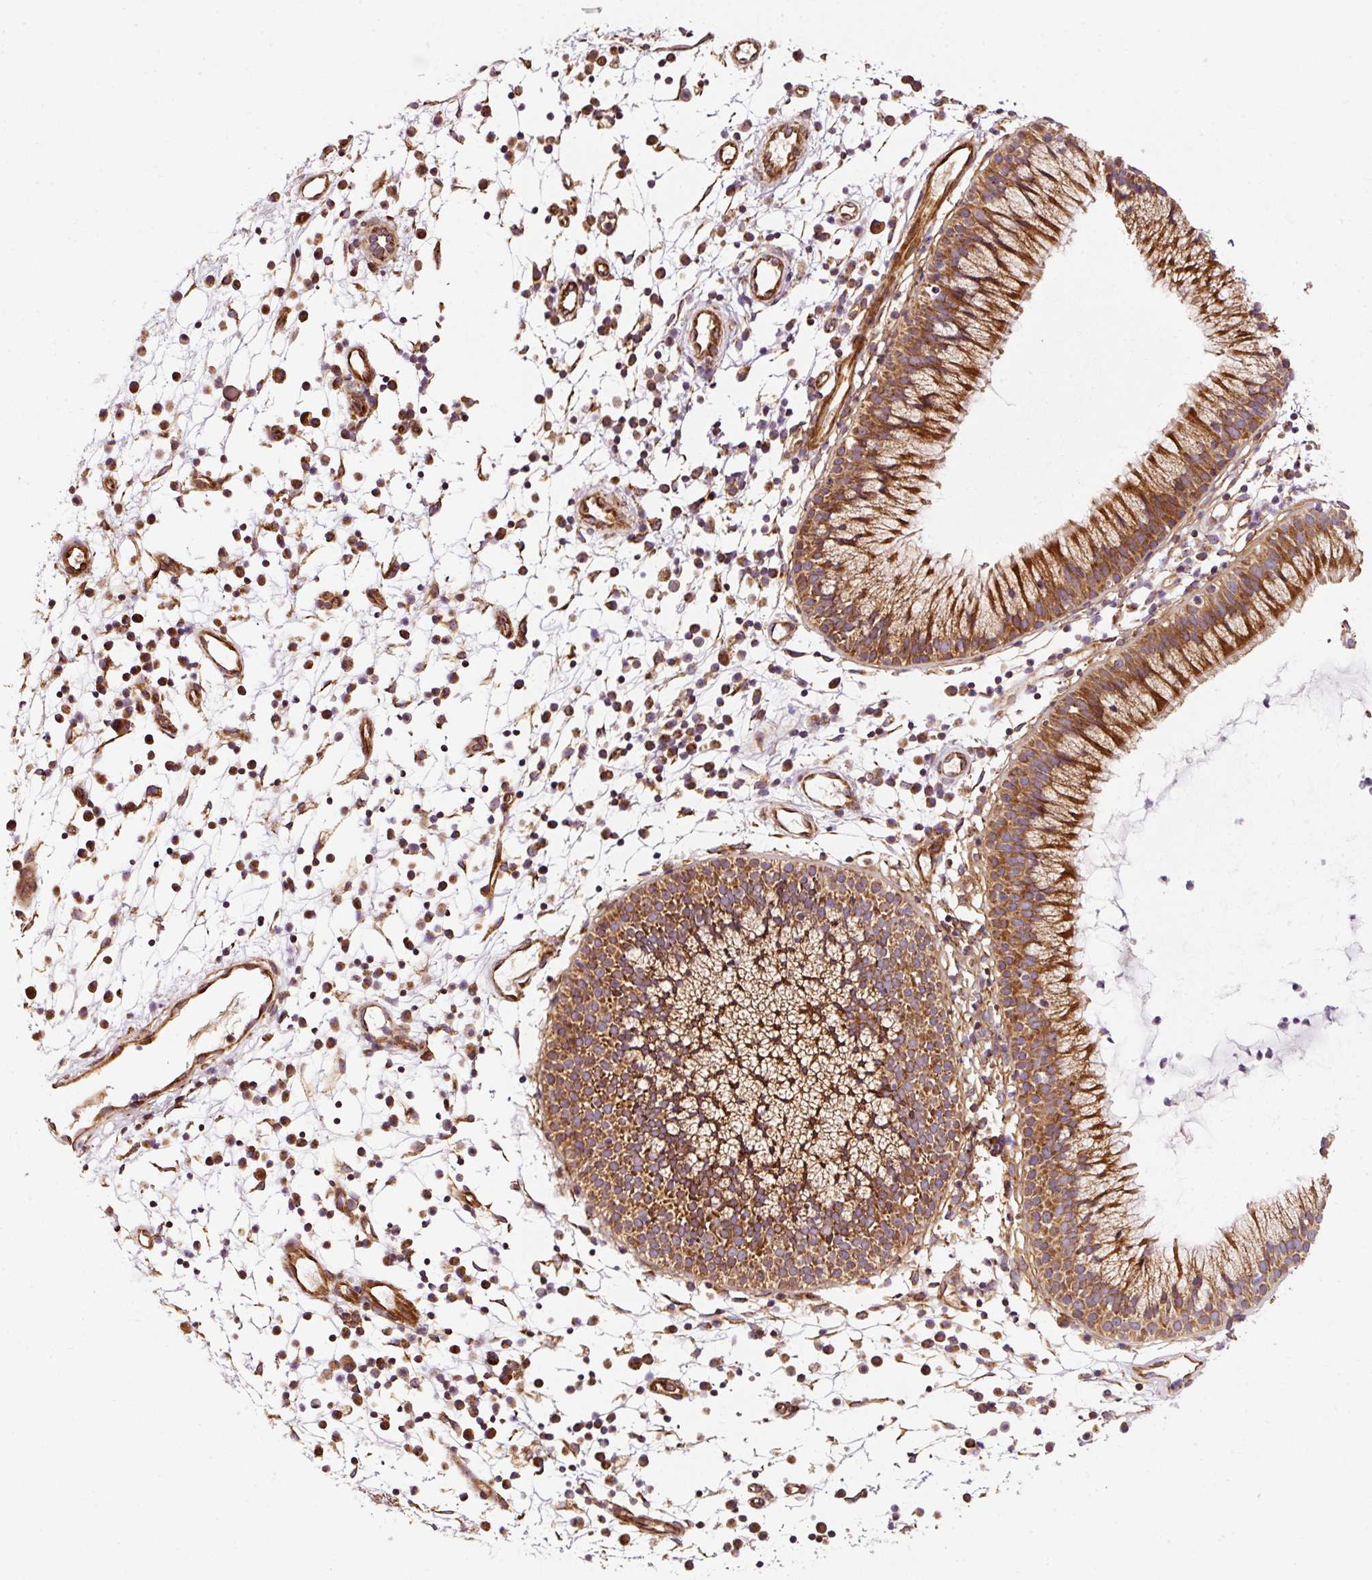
{"staining": {"intensity": "strong", "quantity": ">75%", "location": "cytoplasmic/membranous"}, "tissue": "nasopharynx", "cell_type": "Respiratory epithelial cells", "image_type": "normal", "snomed": [{"axis": "morphology", "description": "Normal tissue, NOS"}, {"axis": "topography", "description": "Nasopharynx"}], "caption": "This is a histology image of immunohistochemistry (IHC) staining of normal nasopharynx, which shows strong expression in the cytoplasmic/membranous of respiratory epithelial cells.", "gene": "ISCU", "patient": {"sex": "male", "age": 21}}